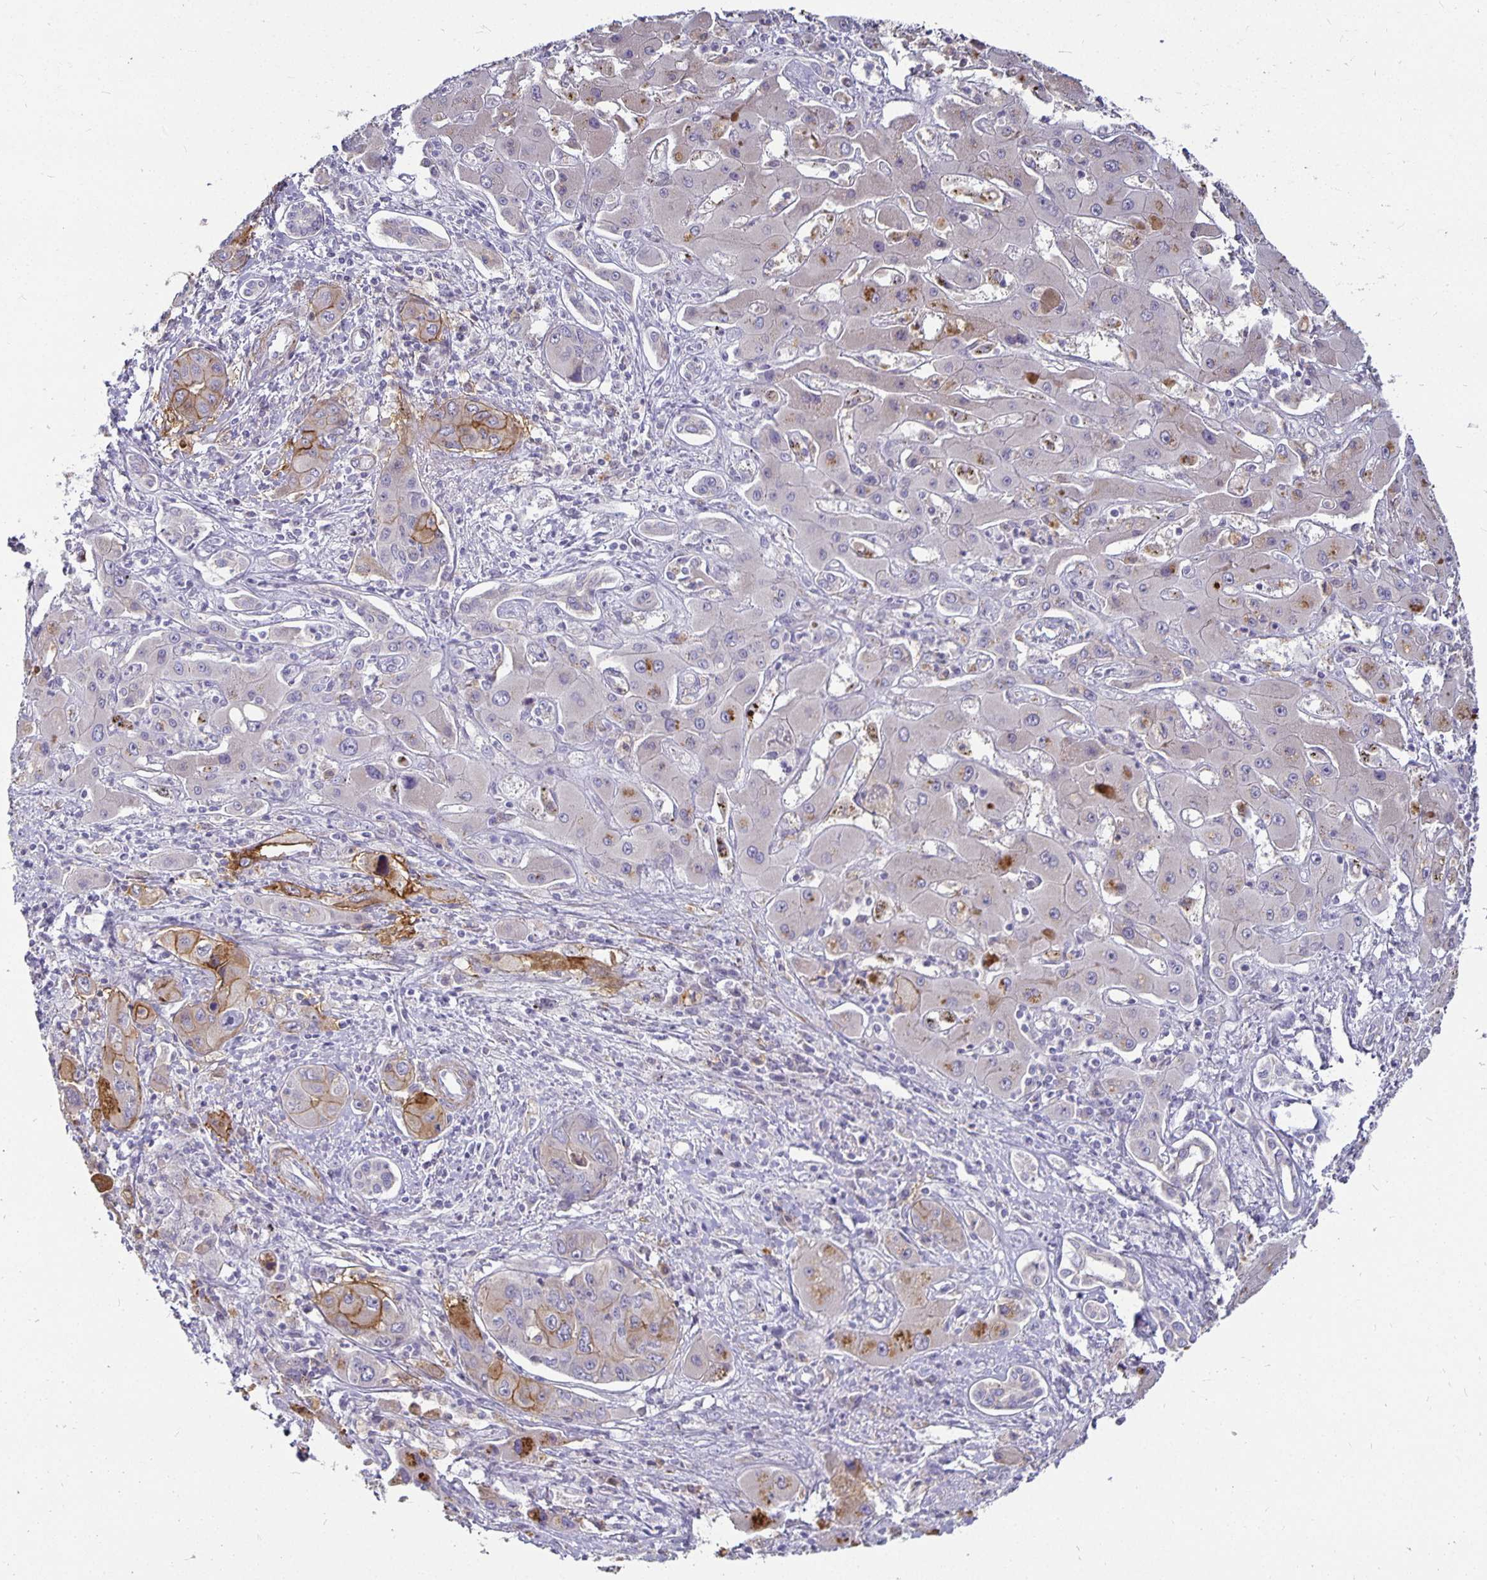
{"staining": {"intensity": "moderate", "quantity": "<25%", "location": "cytoplasmic/membranous"}, "tissue": "liver cancer", "cell_type": "Tumor cells", "image_type": "cancer", "snomed": [{"axis": "morphology", "description": "Cholangiocarcinoma"}, {"axis": "topography", "description": "Liver"}], "caption": "Immunohistochemical staining of human liver cancer (cholangiocarcinoma) displays low levels of moderate cytoplasmic/membranous positivity in about <25% of tumor cells.", "gene": "CA12", "patient": {"sex": "male", "age": 67}}